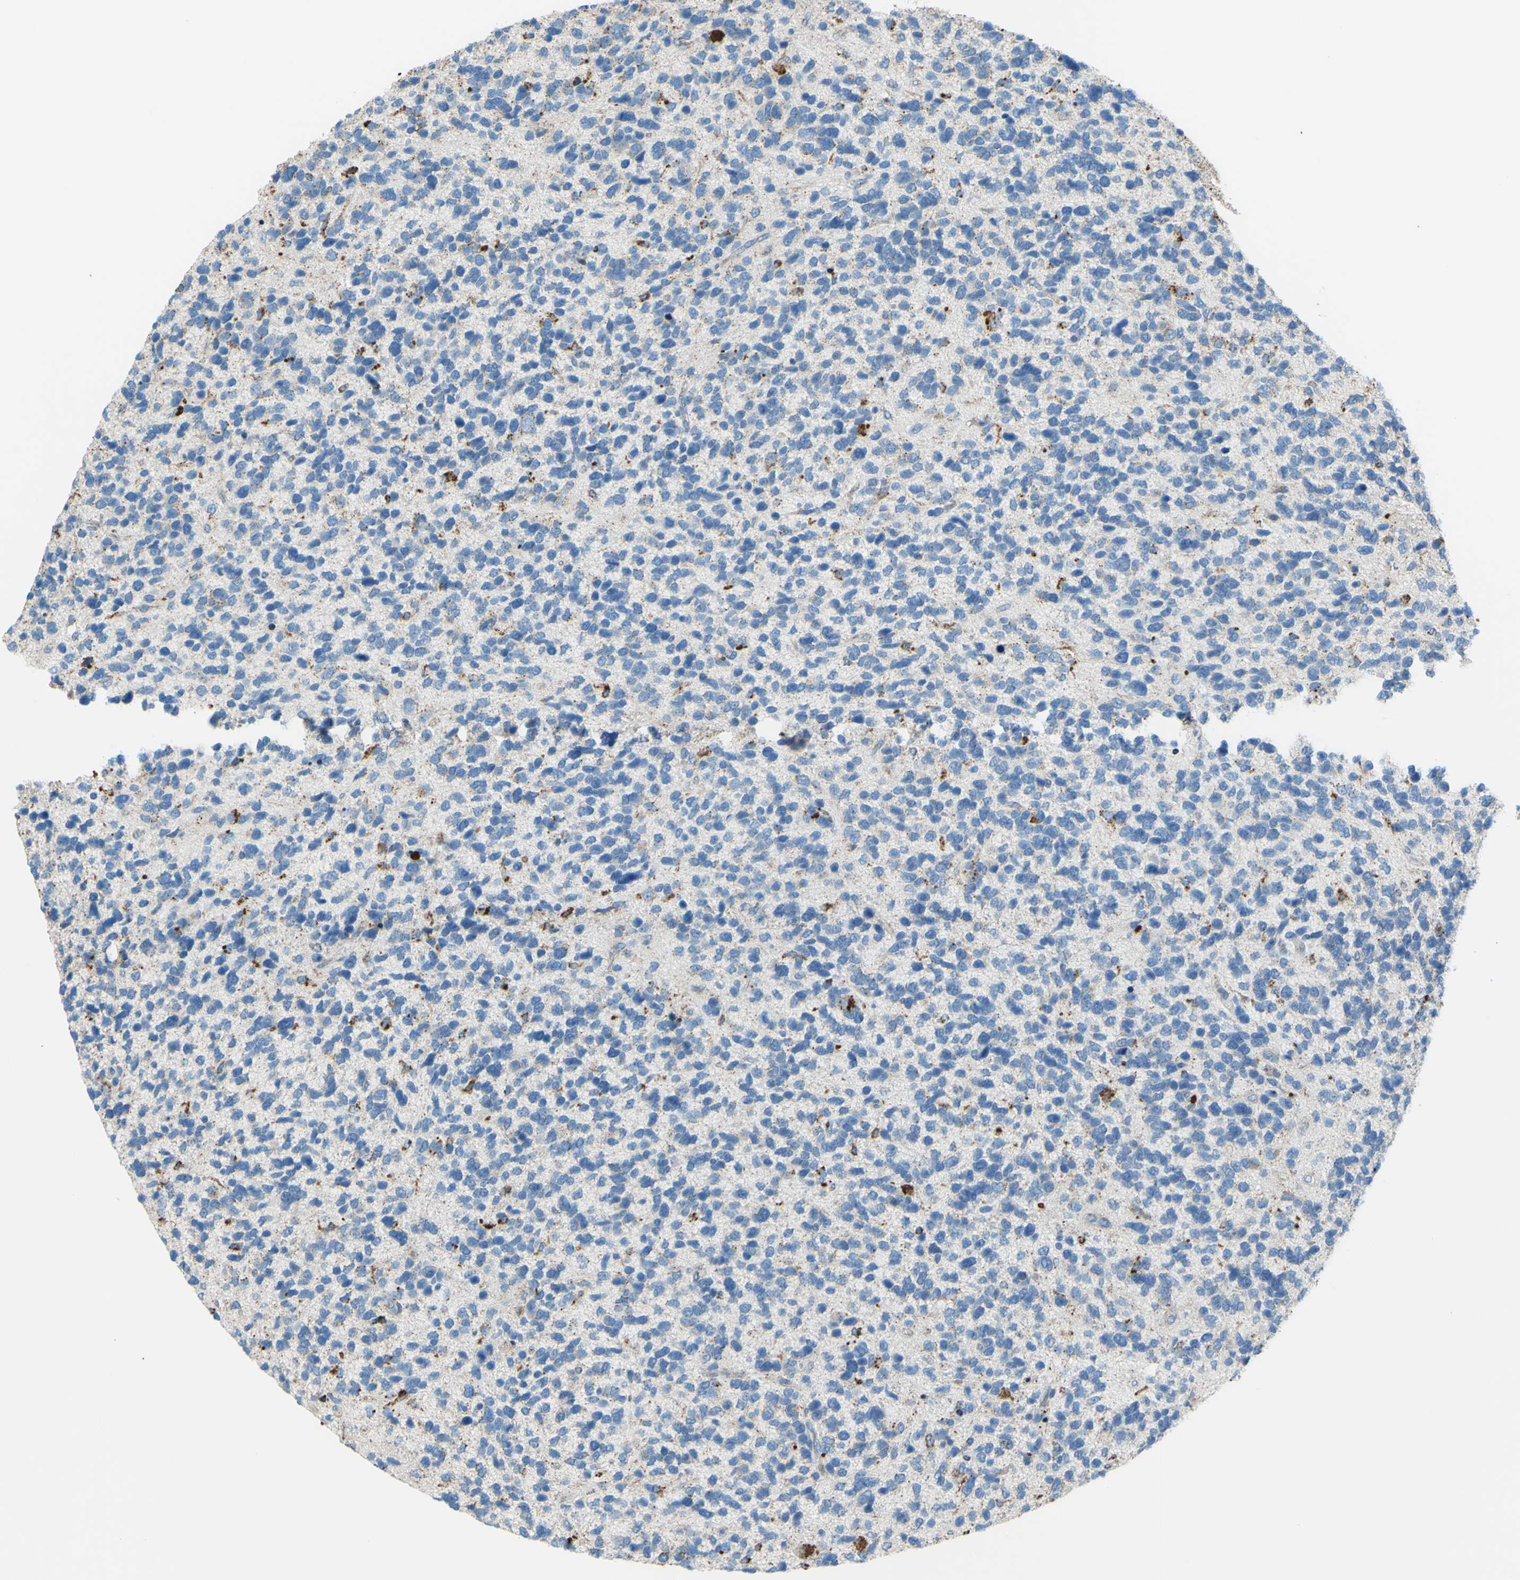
{"staining": {"intensity": "moderate", "quantity": "<25%", "location": "cytoplasmic/membranous"}, "tissue": "glioma", "cell_type": "Tumor cells", "image_type": "cancer", "snomed": [{"axis": "morphology", "description": "Glioma, malignant, High grade"}, {"axis": "topography", "description": "Brain"}], "caption": "The histopathology image displays immunohistochemical staining of malignant glioma (high-grade). There is moderate cytoplasmic/membranous staining is seen in approximately <25% of tumor cells. Nuclei are stained in blue.", "gene": "CTSD", "patient": {"sex": "female", "age": 58}}